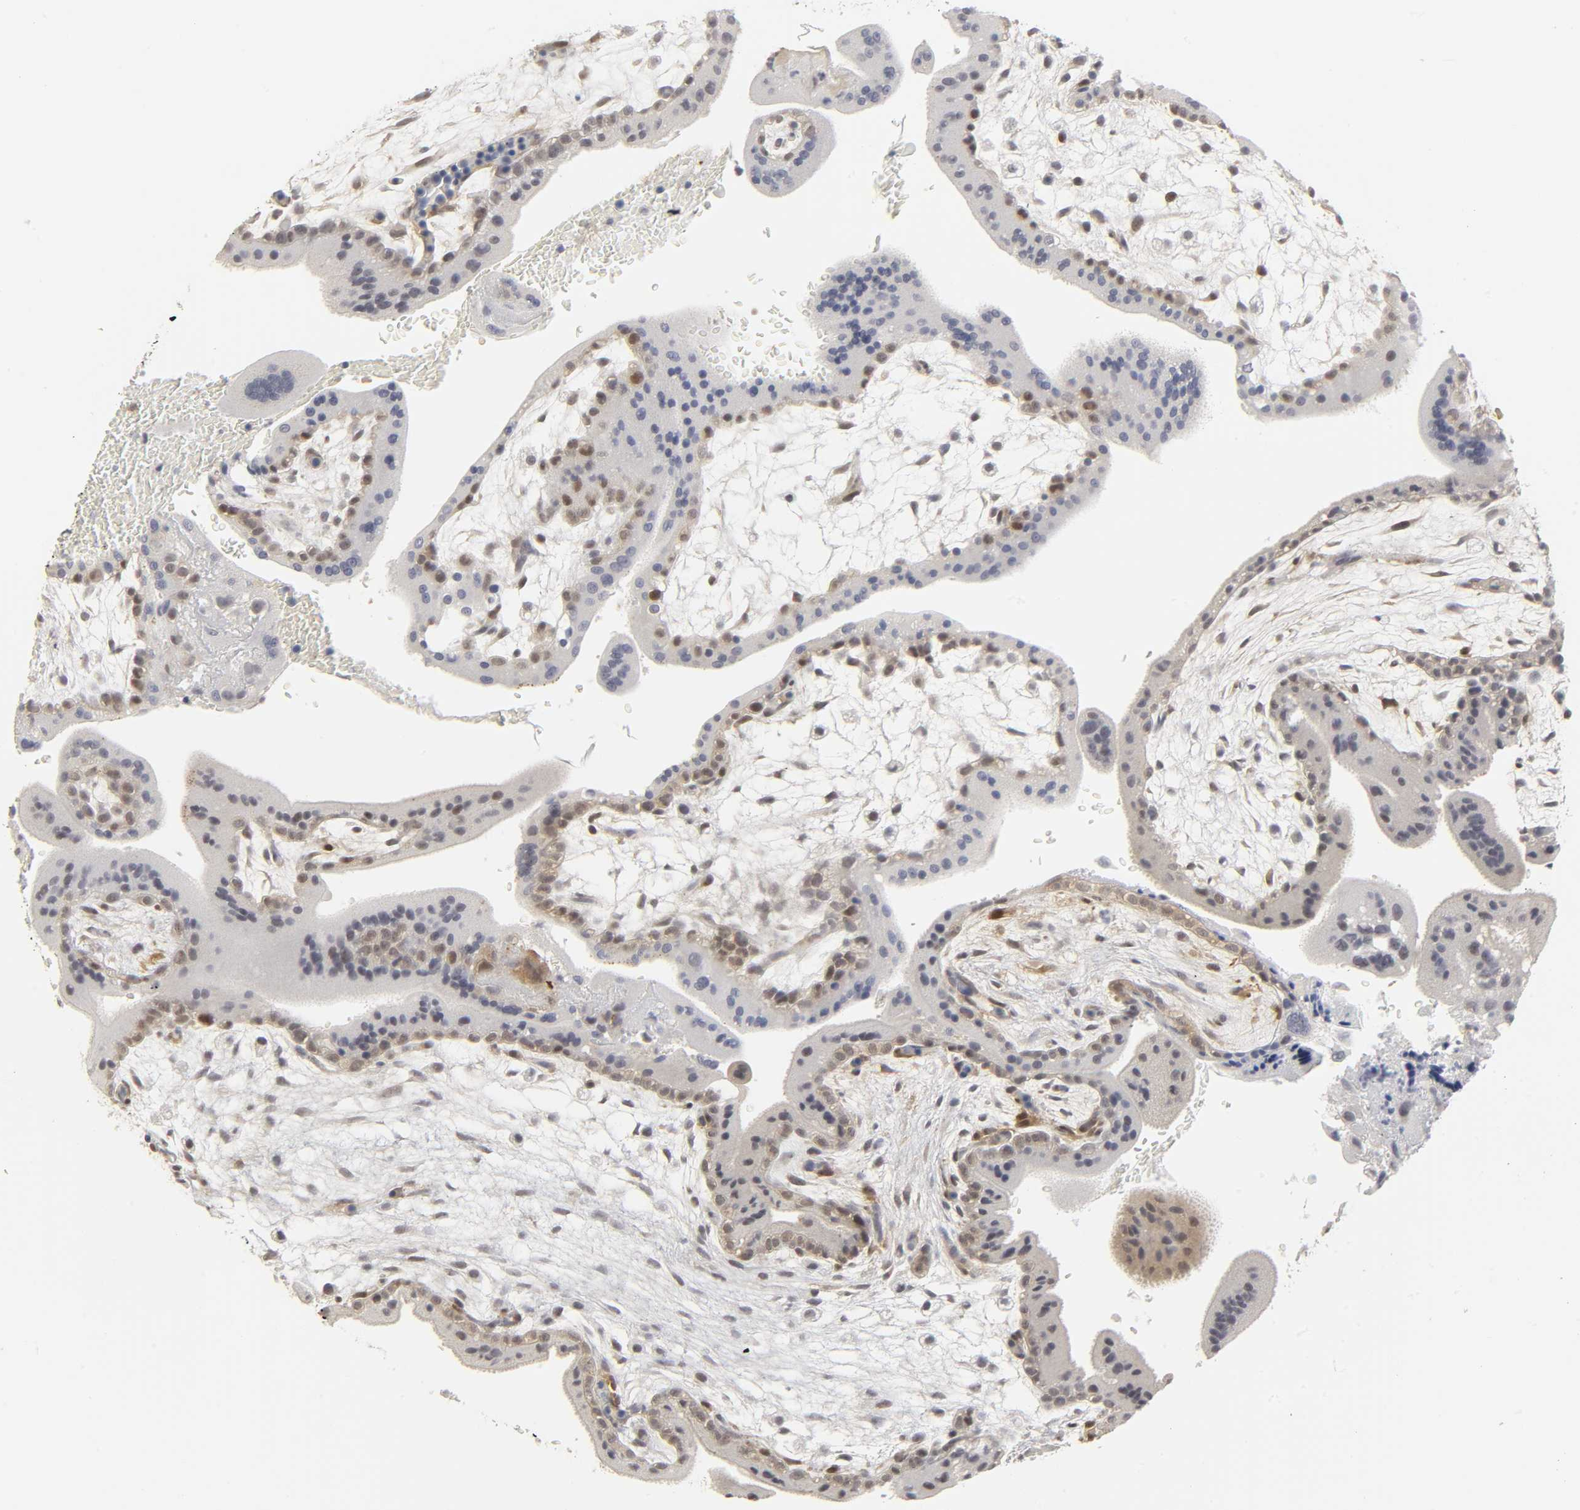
{"staining": {"intensity": "weak", "quantity": "25%-75%", "location": "cytoplasmic/membranous,nuclear"}, "tissue": "placenta", "cell_type": "Trophoblastic cells", "image_type": "normal", "snomed": [{"axis": "morphology", "description": "Normal tissue, NOS"}, {"axis": "topography", "description": "Placenta"}], "caption": "Immunohistochemical staining of normal human placenta demonstrates low levels of weak cytoplasmic/membranous,nuclear expression in approximately 25%-75% of trophoblastic cells.", "gene": "PDLIM3", "patient": {"sex": "female", "age": 35}}